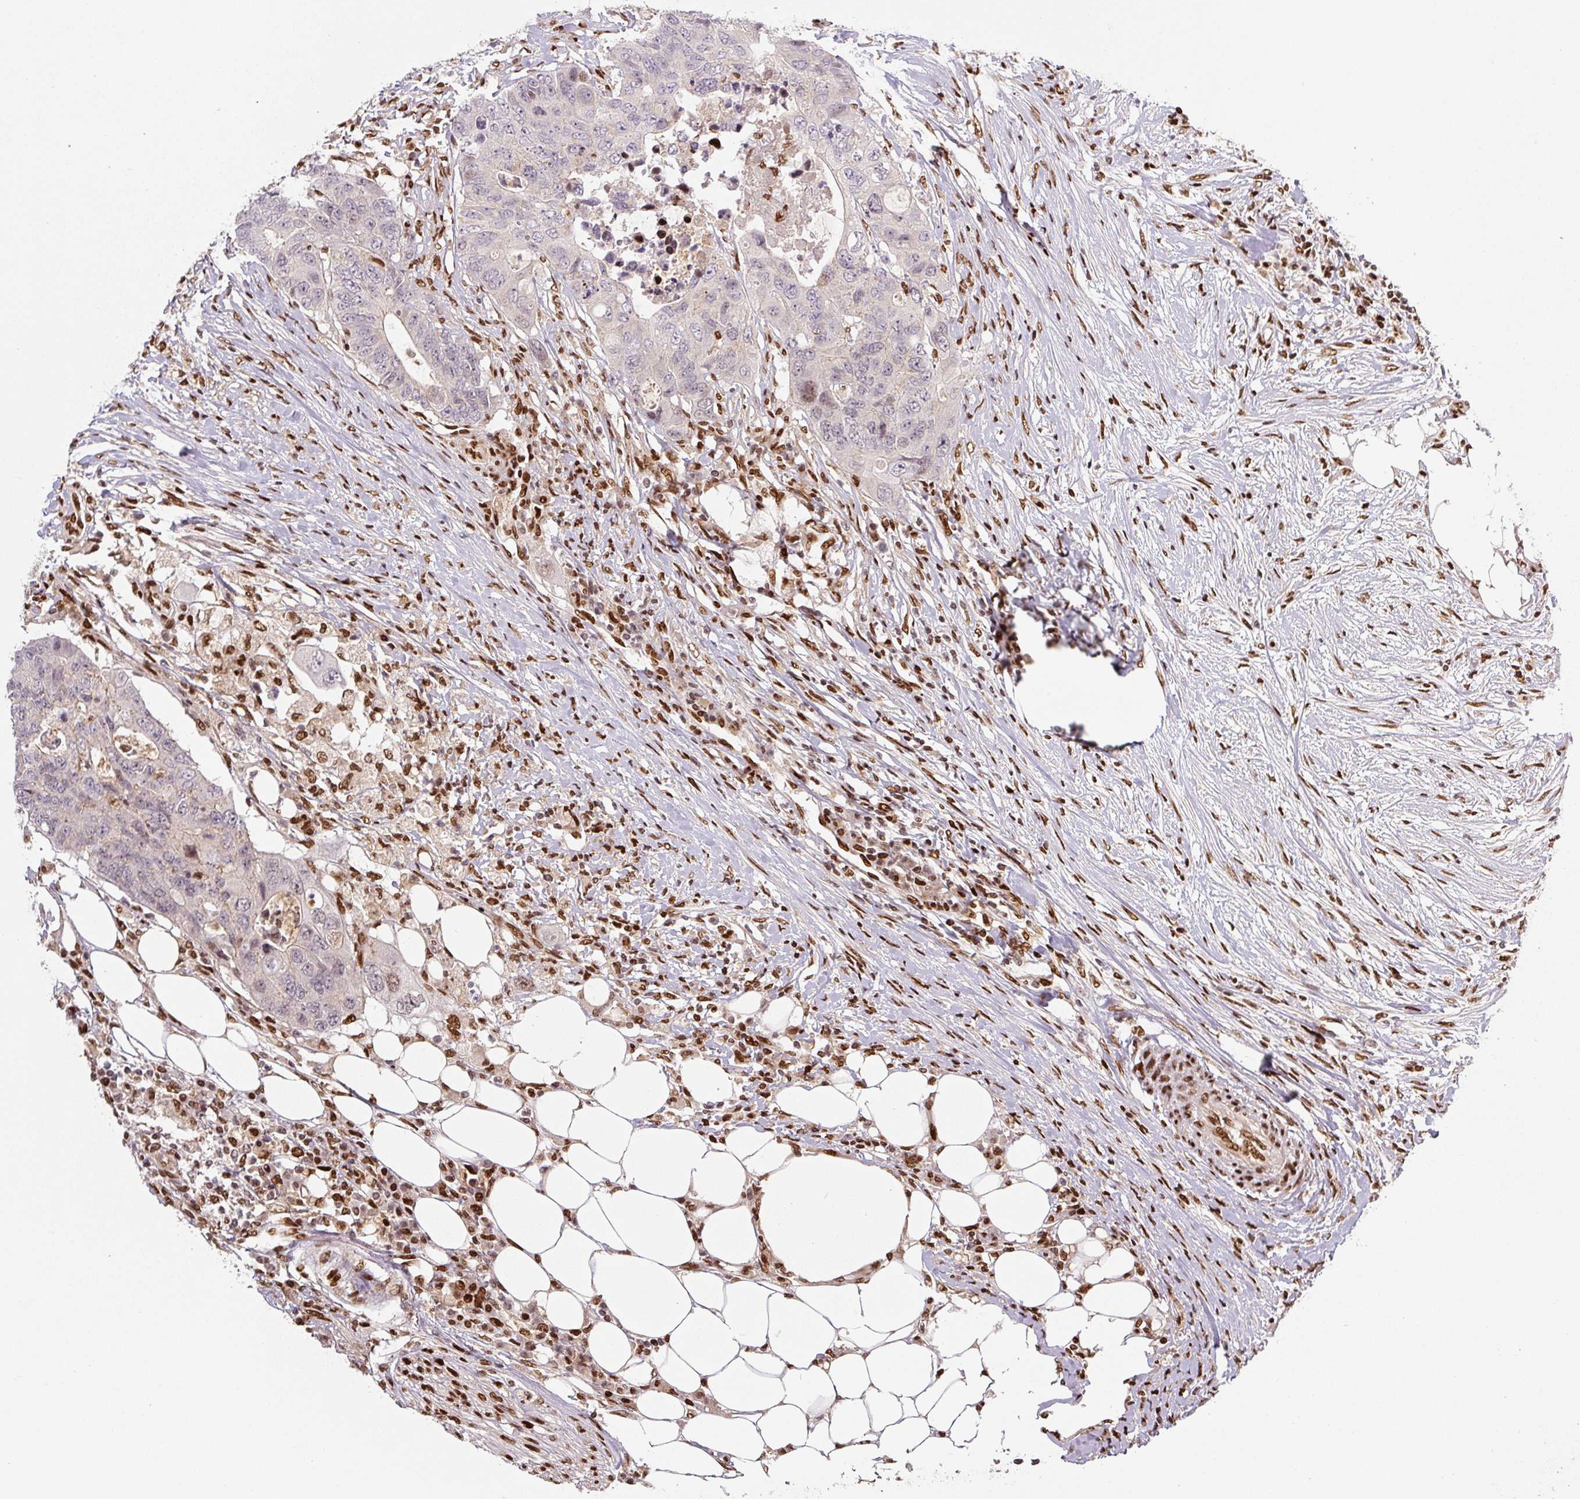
{"staining": {"intensity": "weak", "quantity": "<25%", "location": "cytoplasmic/membranous"}, "tissue": "colorectal cancer", "cell_type": "Tumor cells", "image_type": "cancer", "snomed": [{"axis": "morphology", "description": "Adenocarcinoma, NOS"}, {"axis": "topography", "description": "Colon"}], "caption": "Immunohistochemical staining of colorectal adenocarcinoma shows no significant expression in tumor cells.", "gene": "PYDC2", "patient": {"sex": "male", "age": 71}}